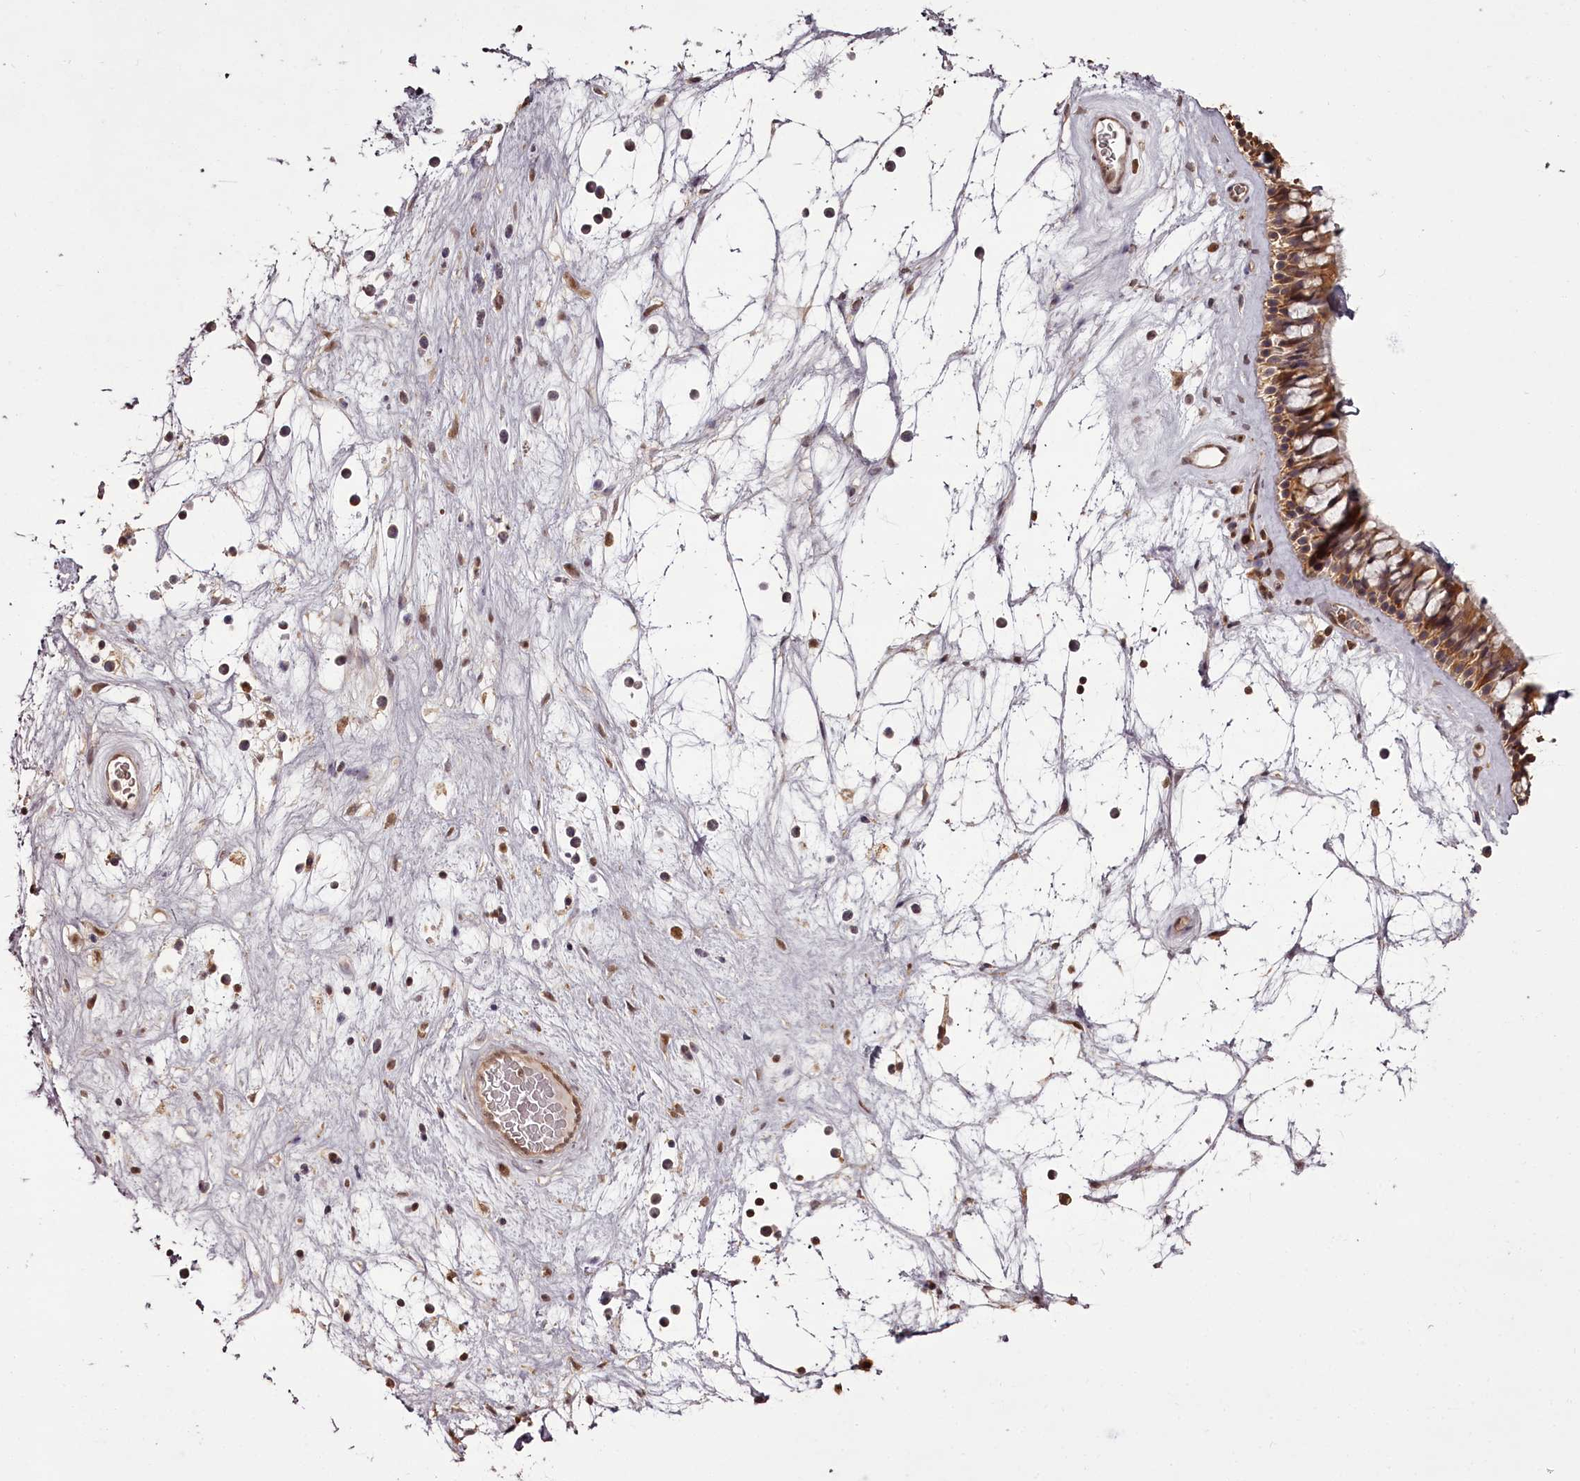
{"staining": {"intensity": "moderate", "quantity": ">75%", "location": "cytoplasmic/membranous"}, "tissue": "nasopharynx", "cell_type": "Respiratory epithelial cells", "image_type": "normal", "snomed": [{"axis": "morphology", "description": "Normal tissue, NOS"}, {"axis": "topography", "description": "Nasopharynx"}], "caption": "Nasopharynx stained with DAB (3,3'-diaminobenzidine) immunohistochemistry (IHC) demonstrates medium levels of moderate cytoplasmic/membranous expression in about >75% of respiratory epithelial cells.", "gene": "NPRL2", "patient": {"sex": "male", "age": 64}}